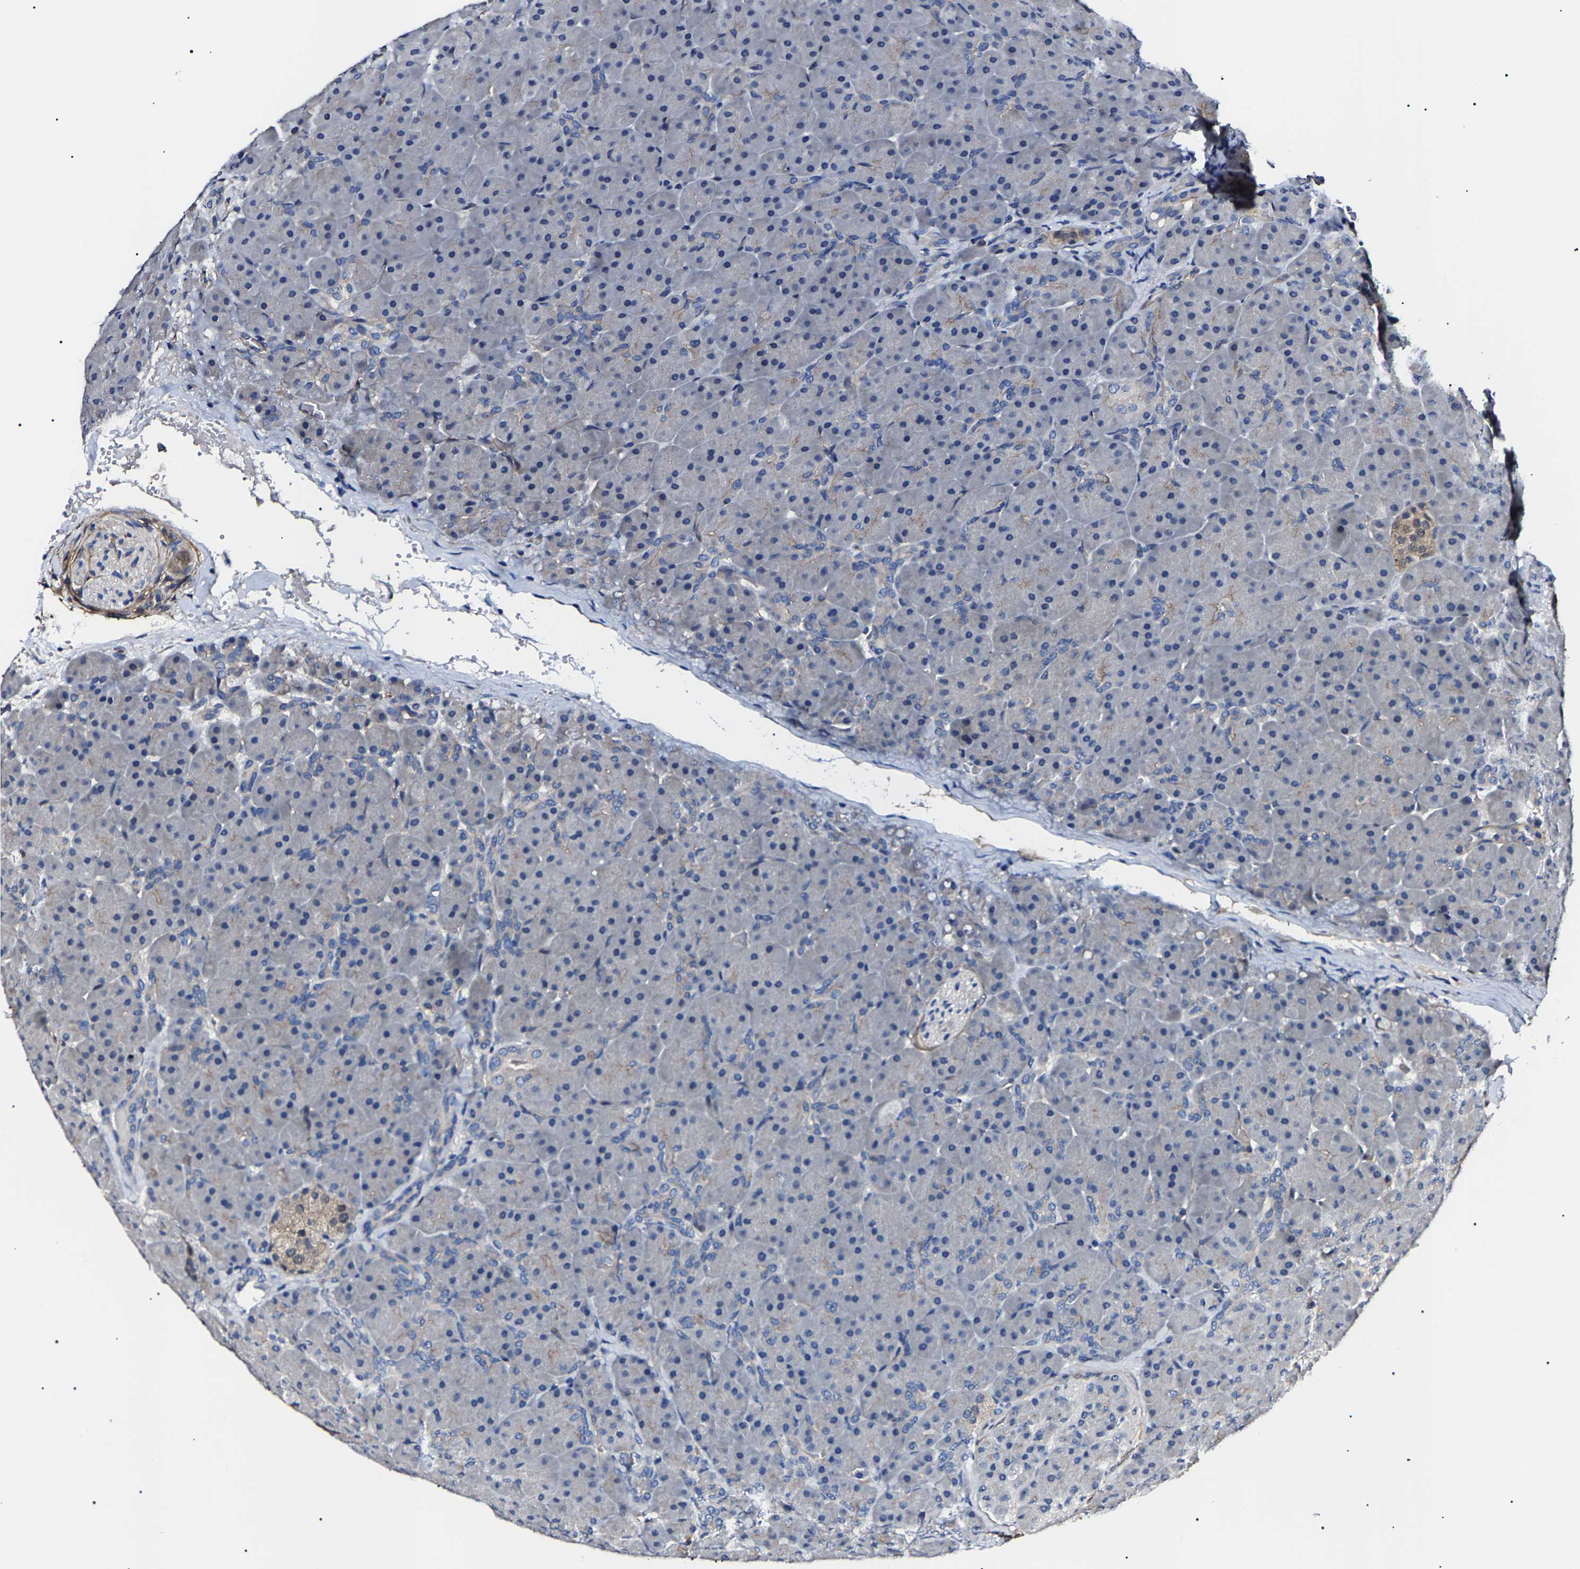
{"staining": {"intensity": "negative", "quantity": "none", "location": "none"}, "tissue": "pancreas", "cell_type": "Exocrine glandular cells", "image_type": "normal", "snomed": [{"axis": "morphology", "description": "Normal tissue, NOS"}, {"axis": "topography", "description": "Pancreas"}], "caption": "An IHC image of normal pancreas is shown. There is no staining in exocrine glandular cells of pancreas.", "gene": "KLHL42", "patient": {"sex": "male", "age": 66}}